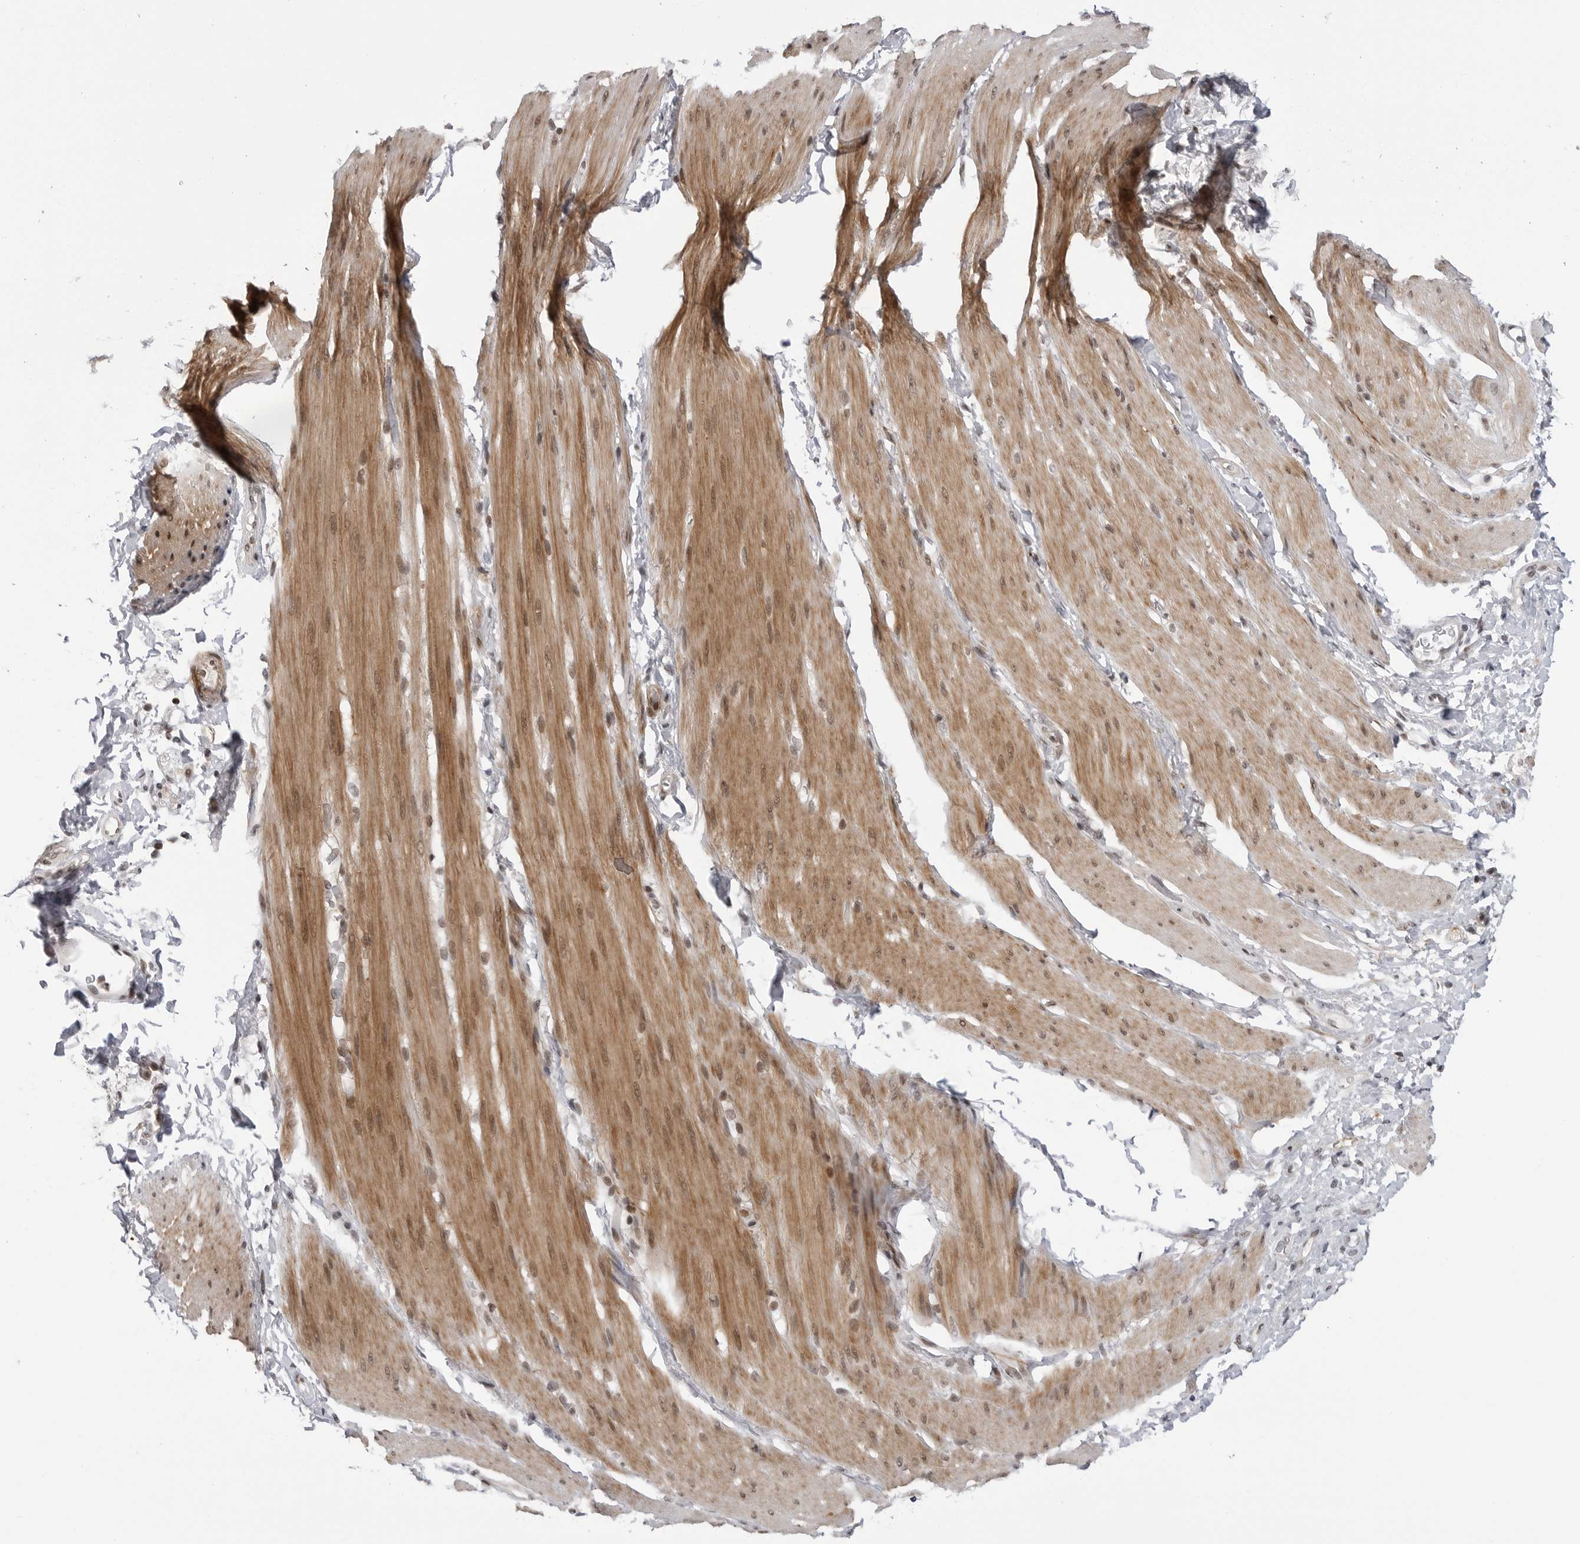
{"staining": {"intensity": "moderate", "quantity": "25%-75%", "location": "cytoplasmic/membranous,nuclear"}, "tissue": "smooth muscle", "cell_type": "Smooth muscle cells", "image_type": "normal", "snomed": [{"axis": "morphology", "description": "Normal tissue, NOS"}, {"axis": "topography", "description": "Smooth muscle"}, {"axis": "topography", "description": "Small intestine"}], "caption": "Protein staining of benign smooth muscle reveals moderate cytoplasmic/membranous,nuclear positivity in approximately 25%-75% of smooth muscle cells.", "gene": "TRIM66", "patient": {"sex": "female", "age": 84}}